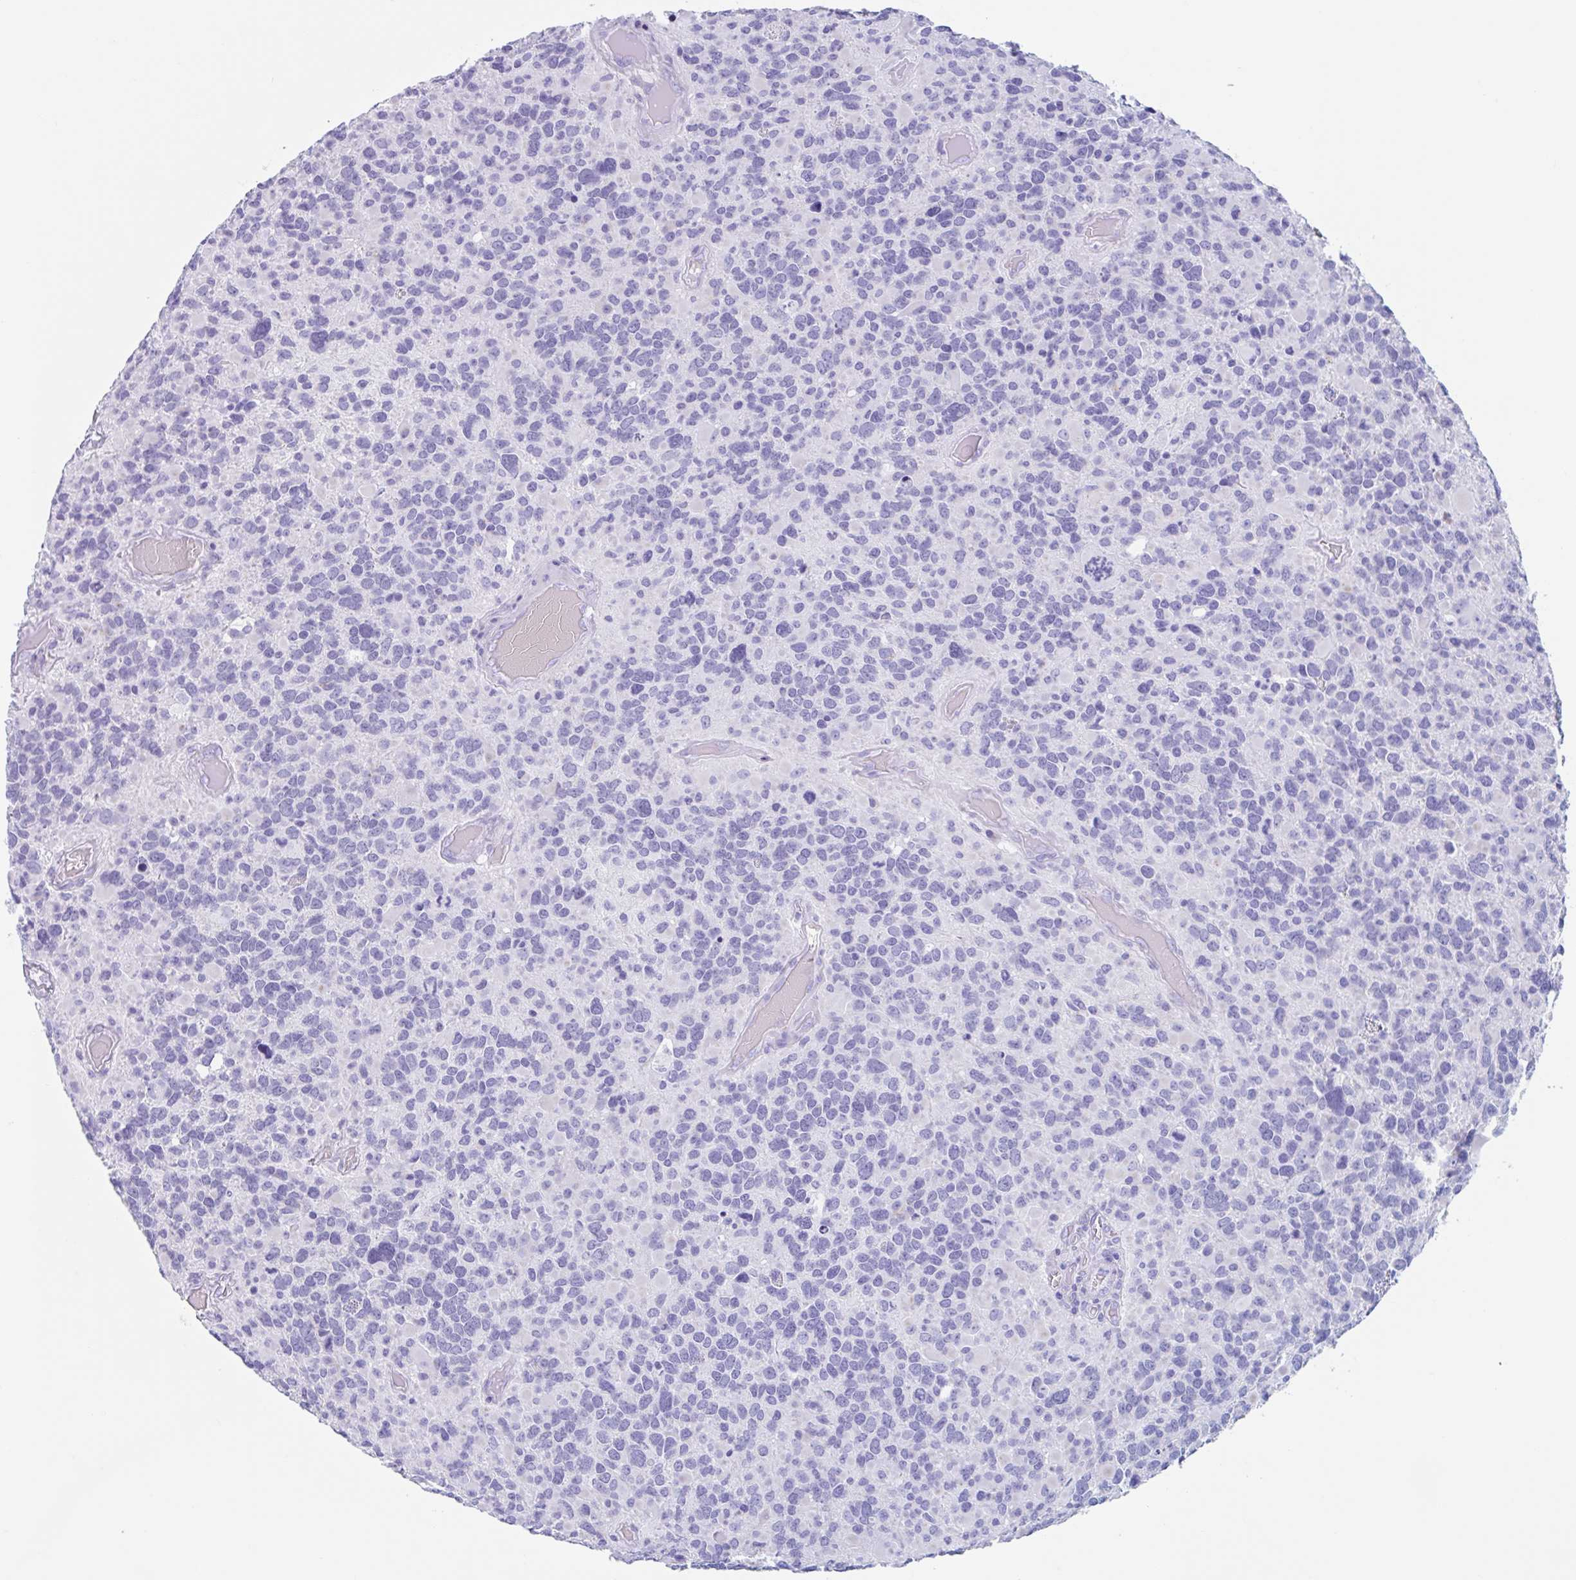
{"staining": {"intensity": "negative", "quantity": "none", "location": "none"}, "tissue": "glioma", "cell_type": "Tumor cells", "image_type": "cancer", "snomed": [{"axis": "morphology", "description": "Glioma, malignant, High grade"}, {"axis": "topography", "description": "Brain"}], "caption": "Malignant glioma (high-grade) stained for a protein using IHC shows no positivity tumor cells.", "gene": "CPTP", "patient": {"sex": "female", "age": 40}}